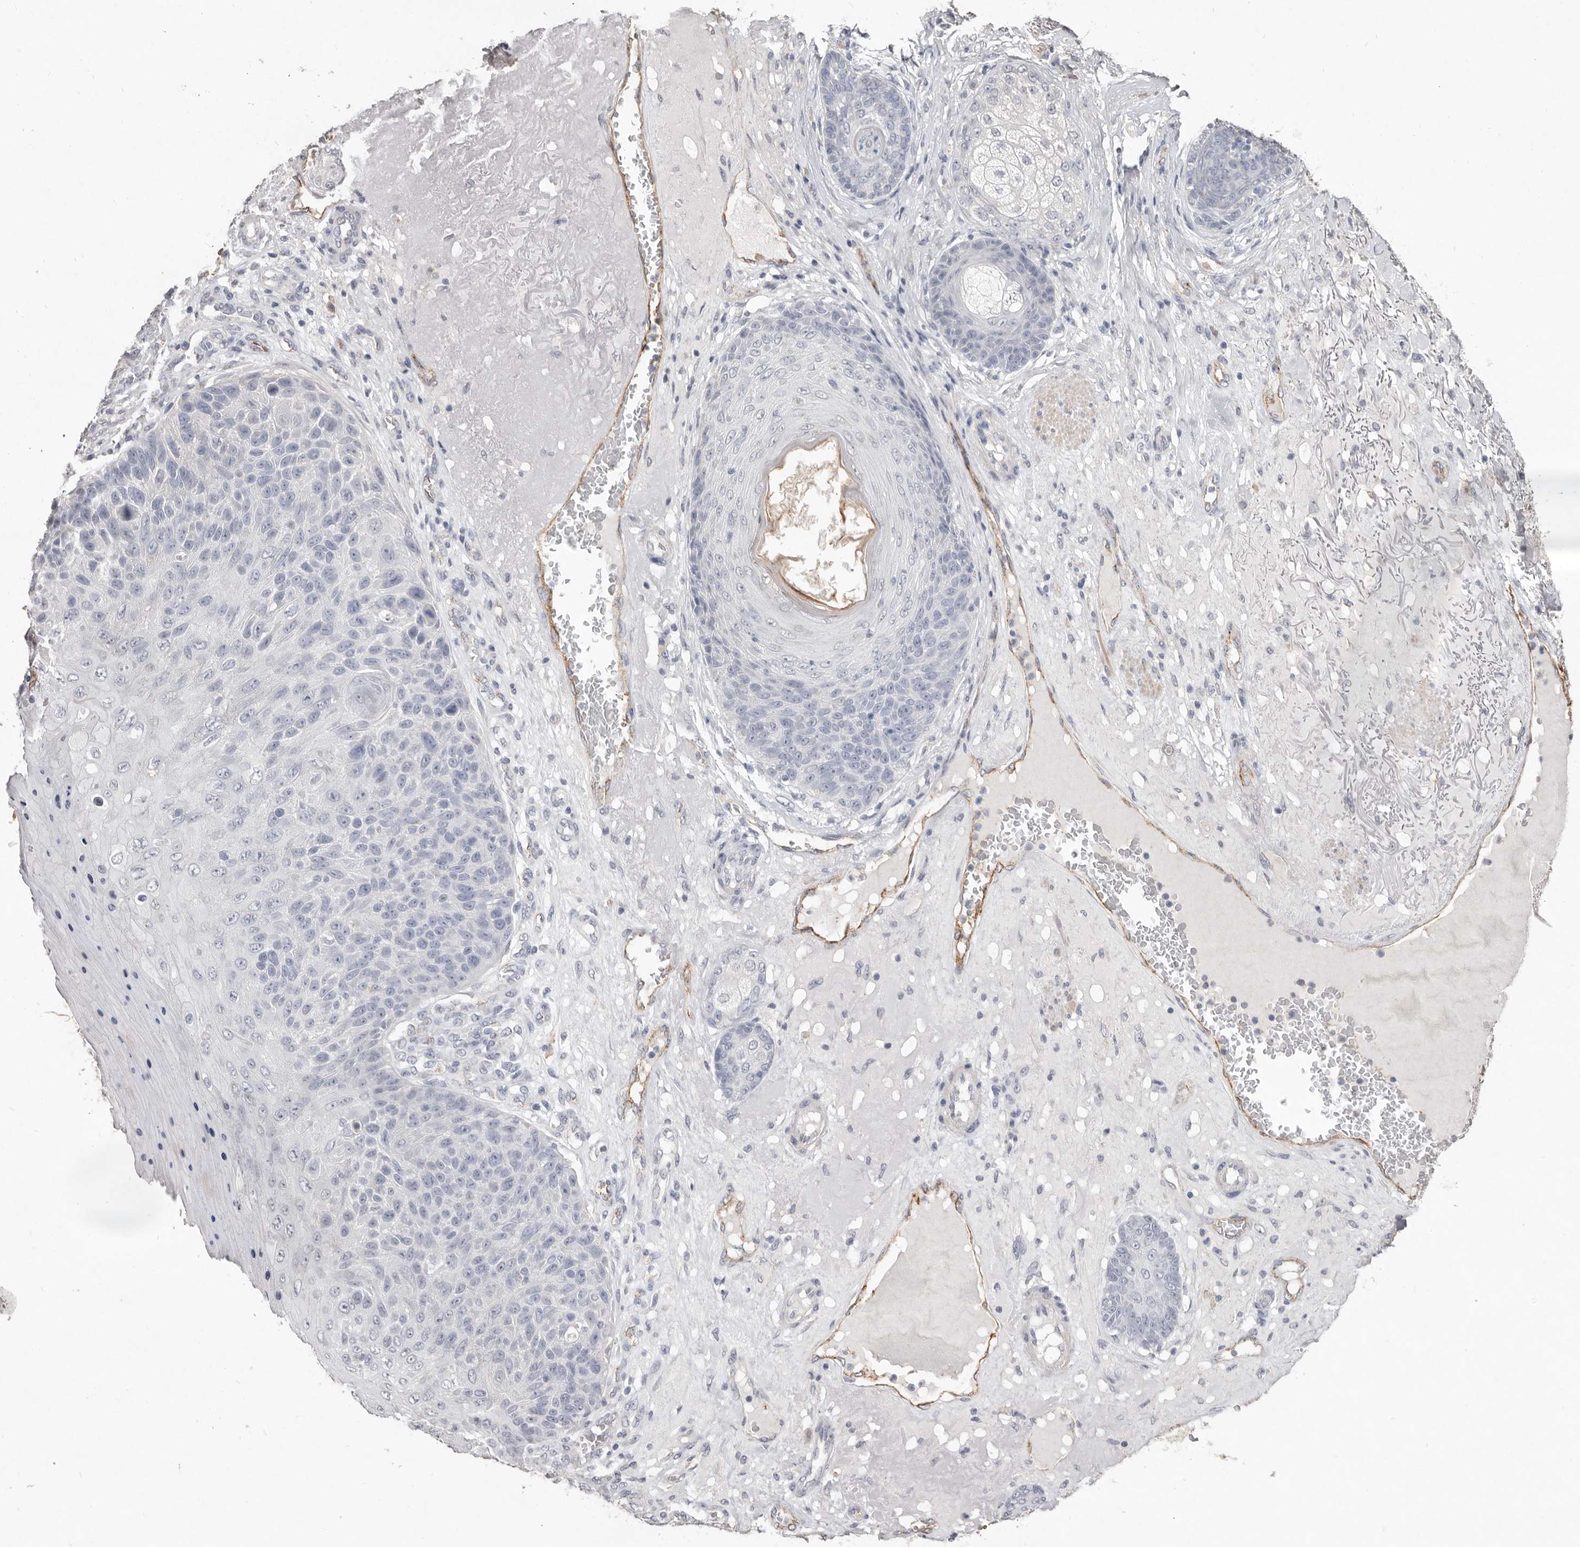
{"staining": {"intensity": "negative", "quantity": "none", "location": "none"}, "tissue": "skin cancer", "cell_type": "Tumor cells", "image_type": "cancer", "snomed": [{"axis": "morphology", "description": "Squamous cell carcinoma, NOS"}, {"axis": "topography", "description": "Skin"}], "caption": "A micrograph of skin squamous cell carcinoma stained for a protein reveals no brown staining in tumor cells.", "gene": "ZYG11B", "patient": {"sex": "female", "age": 88}}